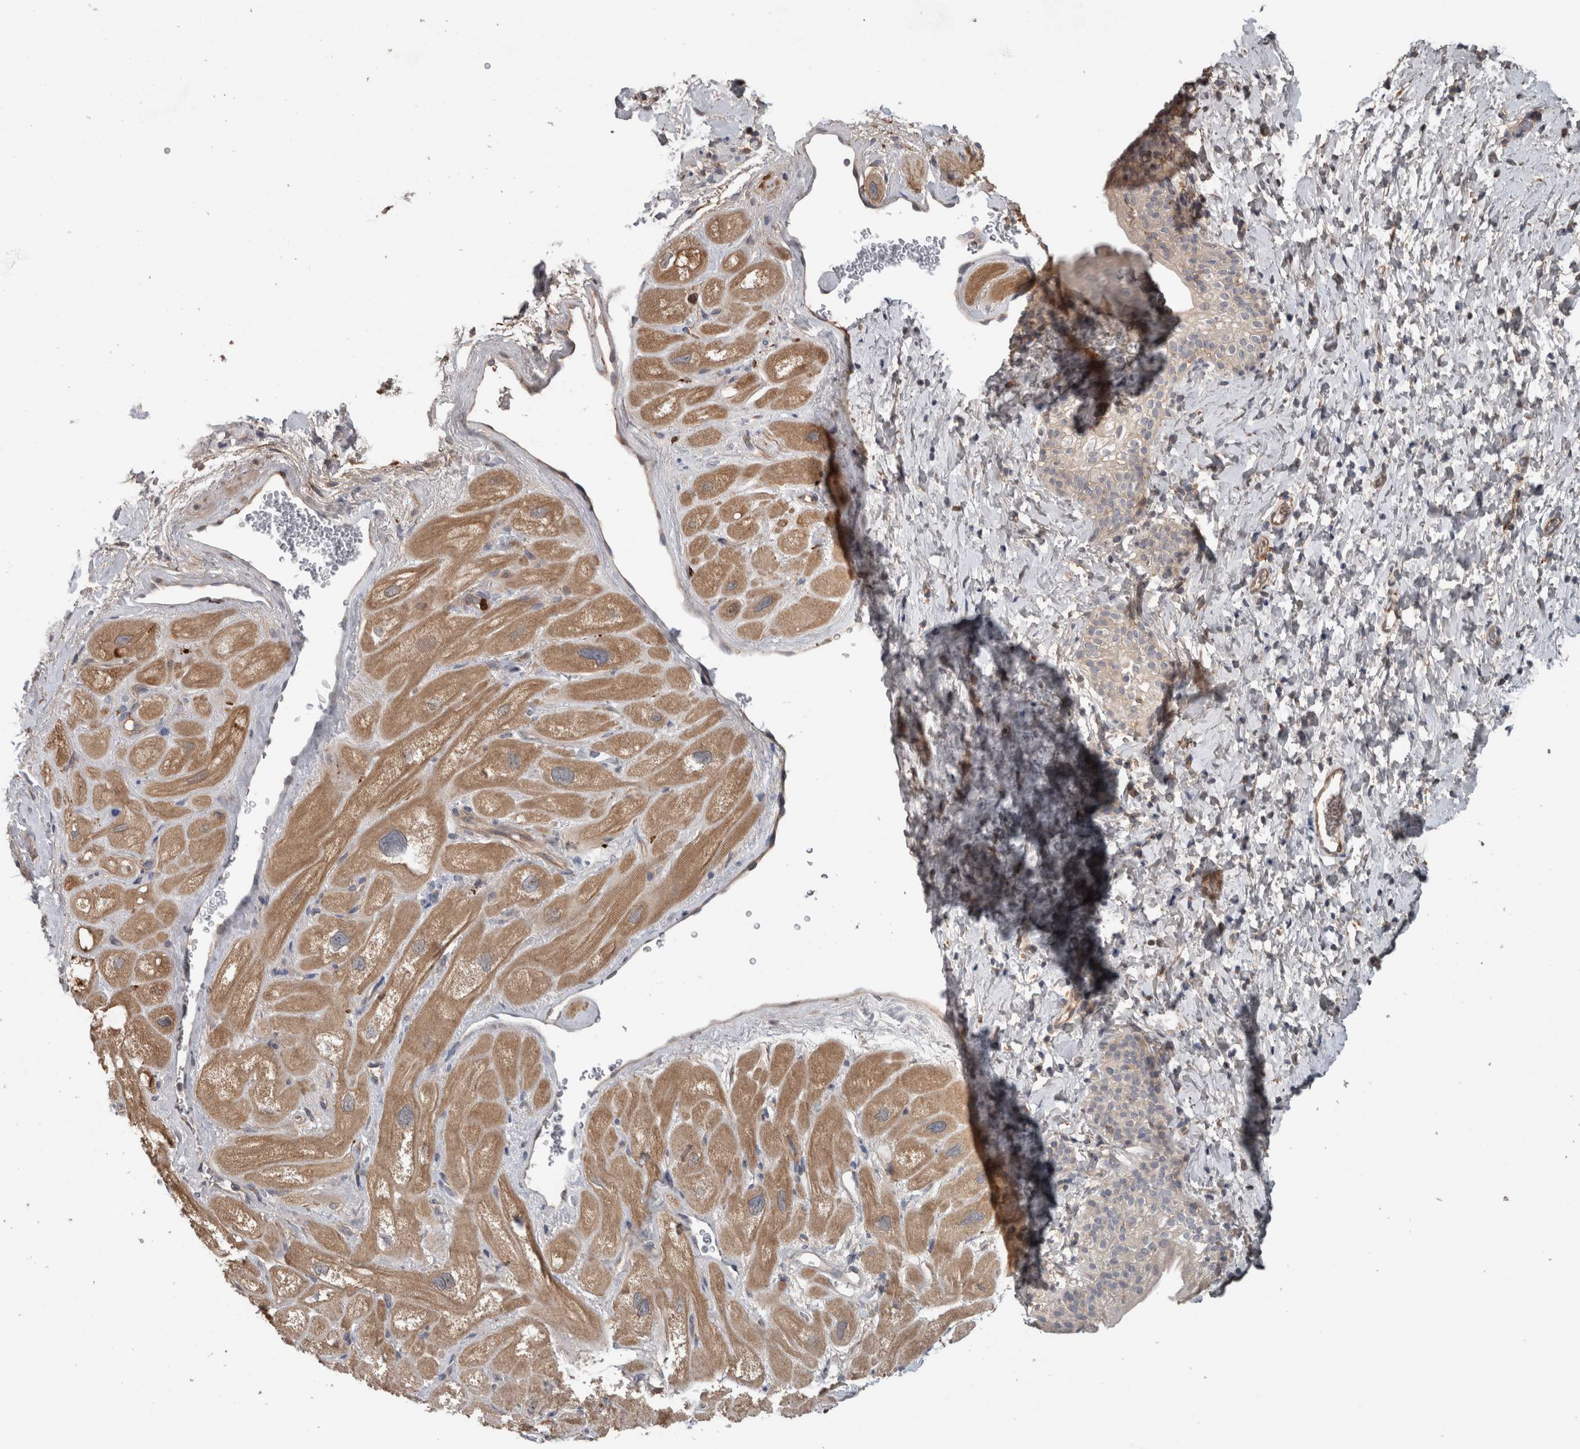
{"staining": {"intensity": "moderate", "quantity": "25%-75%", "location": "cytoplasmic/membranous,nuclear"}, "tissue": "heart muscle", "cell_type": "Cardiomyocytes", "image_type": "normal", "snomed": [{"axis": "morphology", "description": "Normal tissue, NOS"}, {"axis": "topography", "description": "Heart"}], "caption": "Moderate cytoplasmic/membranous,nuclear staining is seen in about 25%-75% of cardiomyocytes in benign heart muscle. (DAB = brown stain, brightfield microscopy at high magnification).", "gene": "TARBP1", "patient": {"sex": "male", "age": 49}}